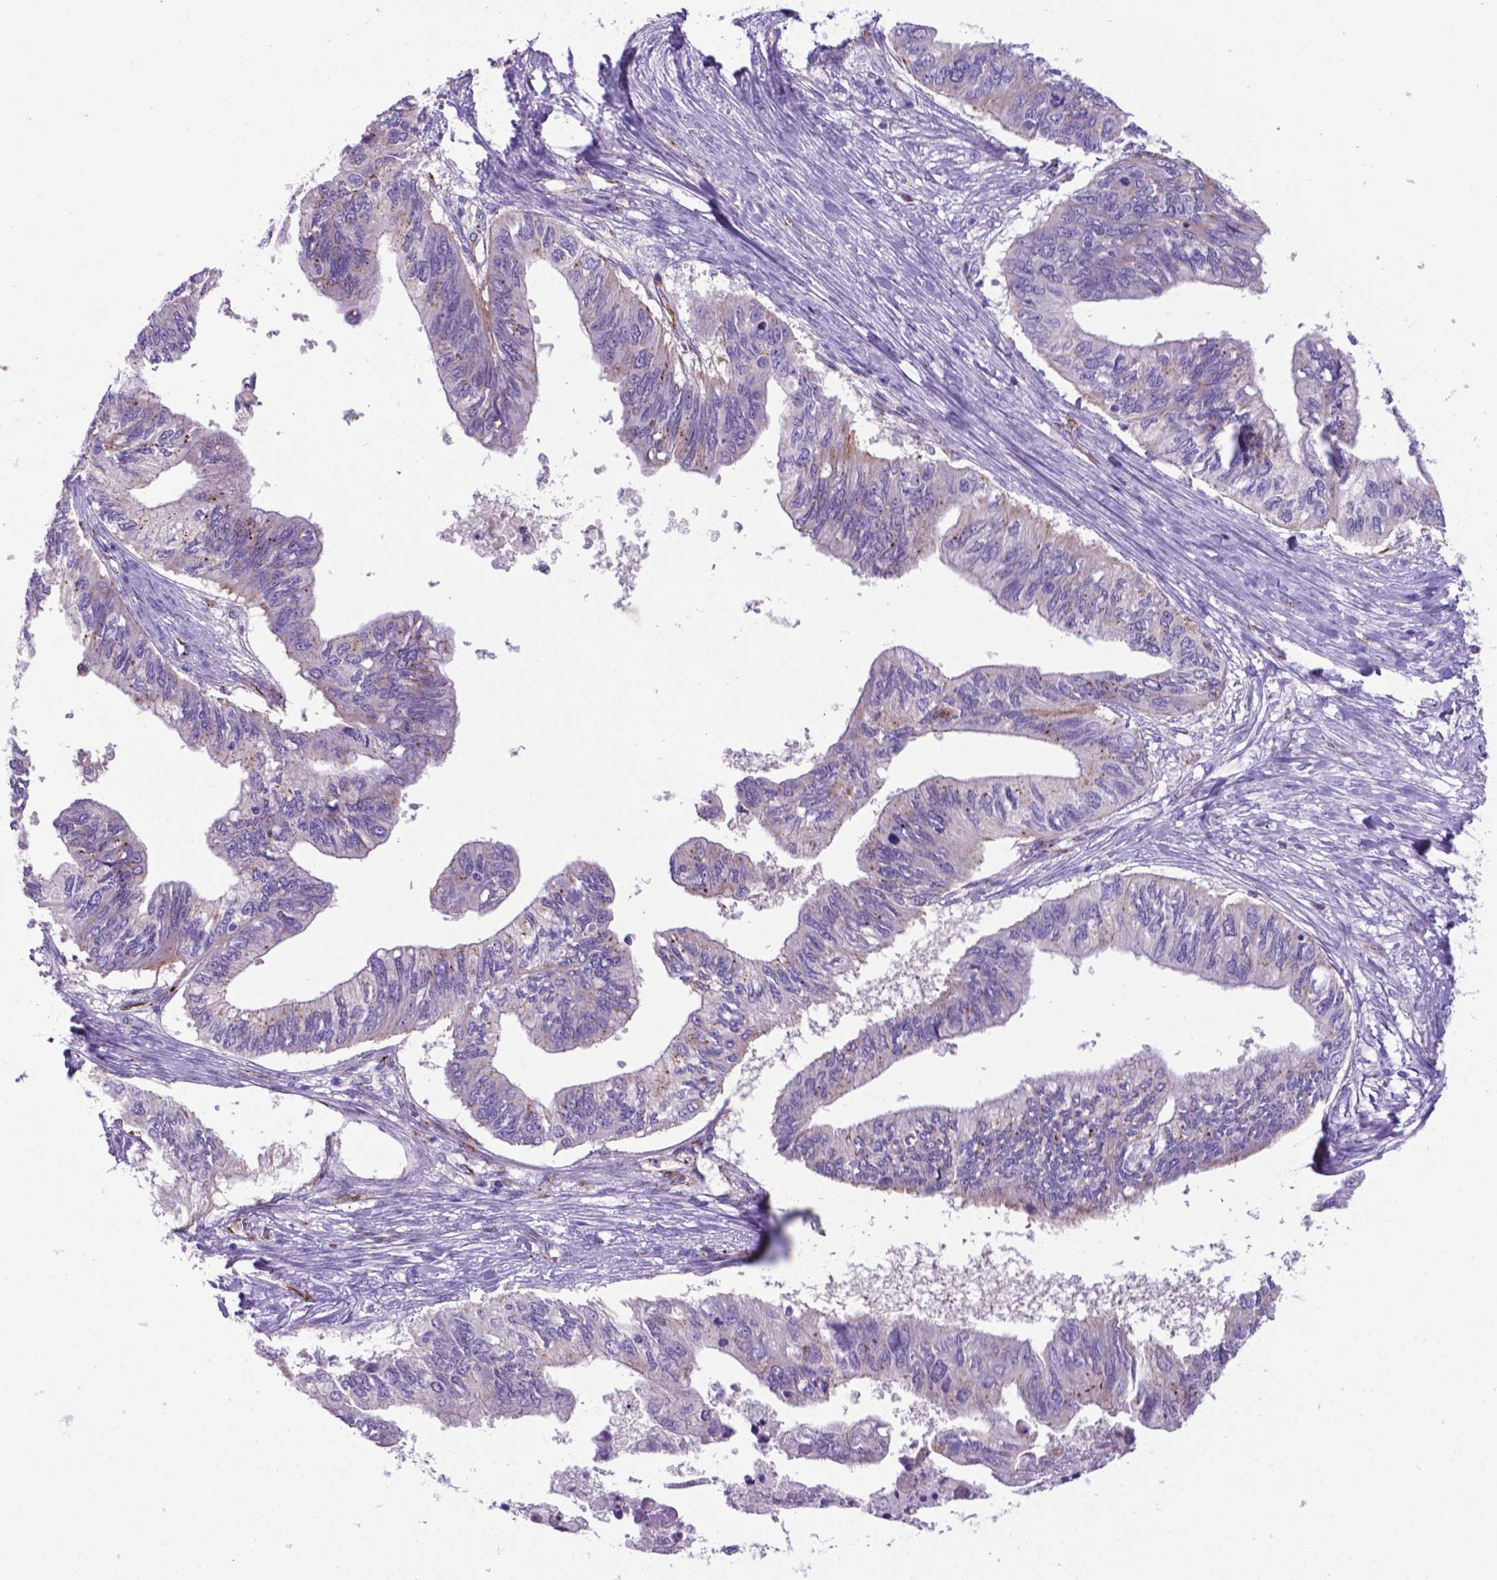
{"staining": {"intensity": "negative", "quantity": "none", "location": "none"}, "tissue": "ovarian cancer", "cell_type": "Tumor cells", "image_type": "cancer", "snomed": [{"axis": "morphology", "description": "Cystadenocarcinoma, mucinous, NOS"}, {"axis": "topography", "description": "Ovary"}], "caption": "Human ovarian cancer stained for a protein using IHC displays no expression in tumor cells.", "gene": "LZTR1", "patient": {"sex": "female", "age": 76}}